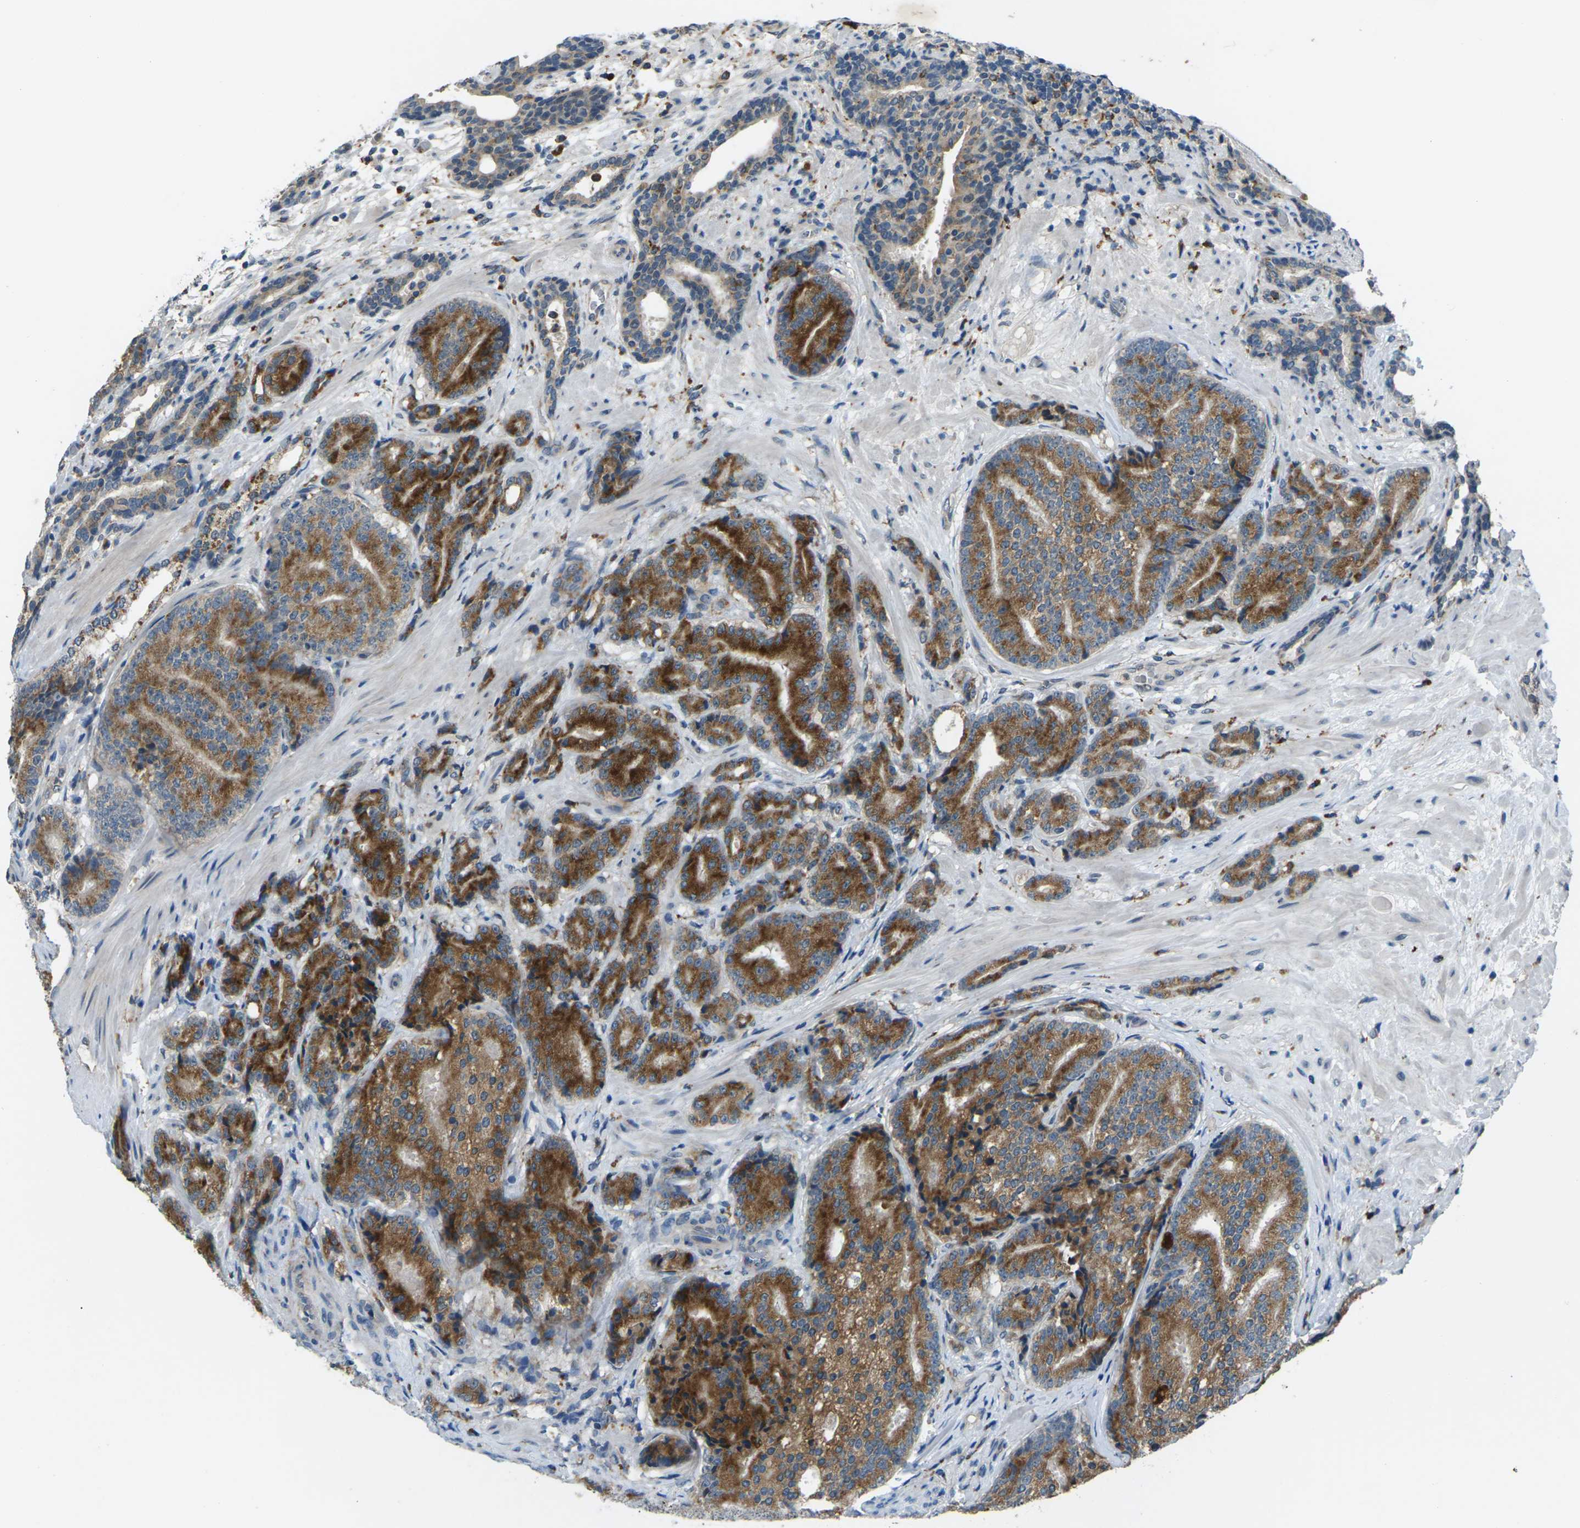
{"staining": {"intensity": "moderate", "quantity": ">75%", "location": "cytoplasmic/membranous"}, "tissue": "prostate cancer", "cell_type": "Tumor cells", "image_type": "cancer", "snomed": [{"axis": "morphology", "description": "Adenocarcinoma, High grade"}, {"axis": "topography", "description": "Prostate"}], "caption": "Tumor cells show moderate cytoplasmic/membranous positivity in approximately >75% of cells in prostate high-grade adenocarcinoma. The staining was performed using DAB (3,3'-diaminobenzidine) to visualize the protein expression in brown, while the nuclei were stained in blue with hematoxylin (Magnification: 20x).", "gene": "SLC31A2", "patient": {"sex": "male", "age": 61}}